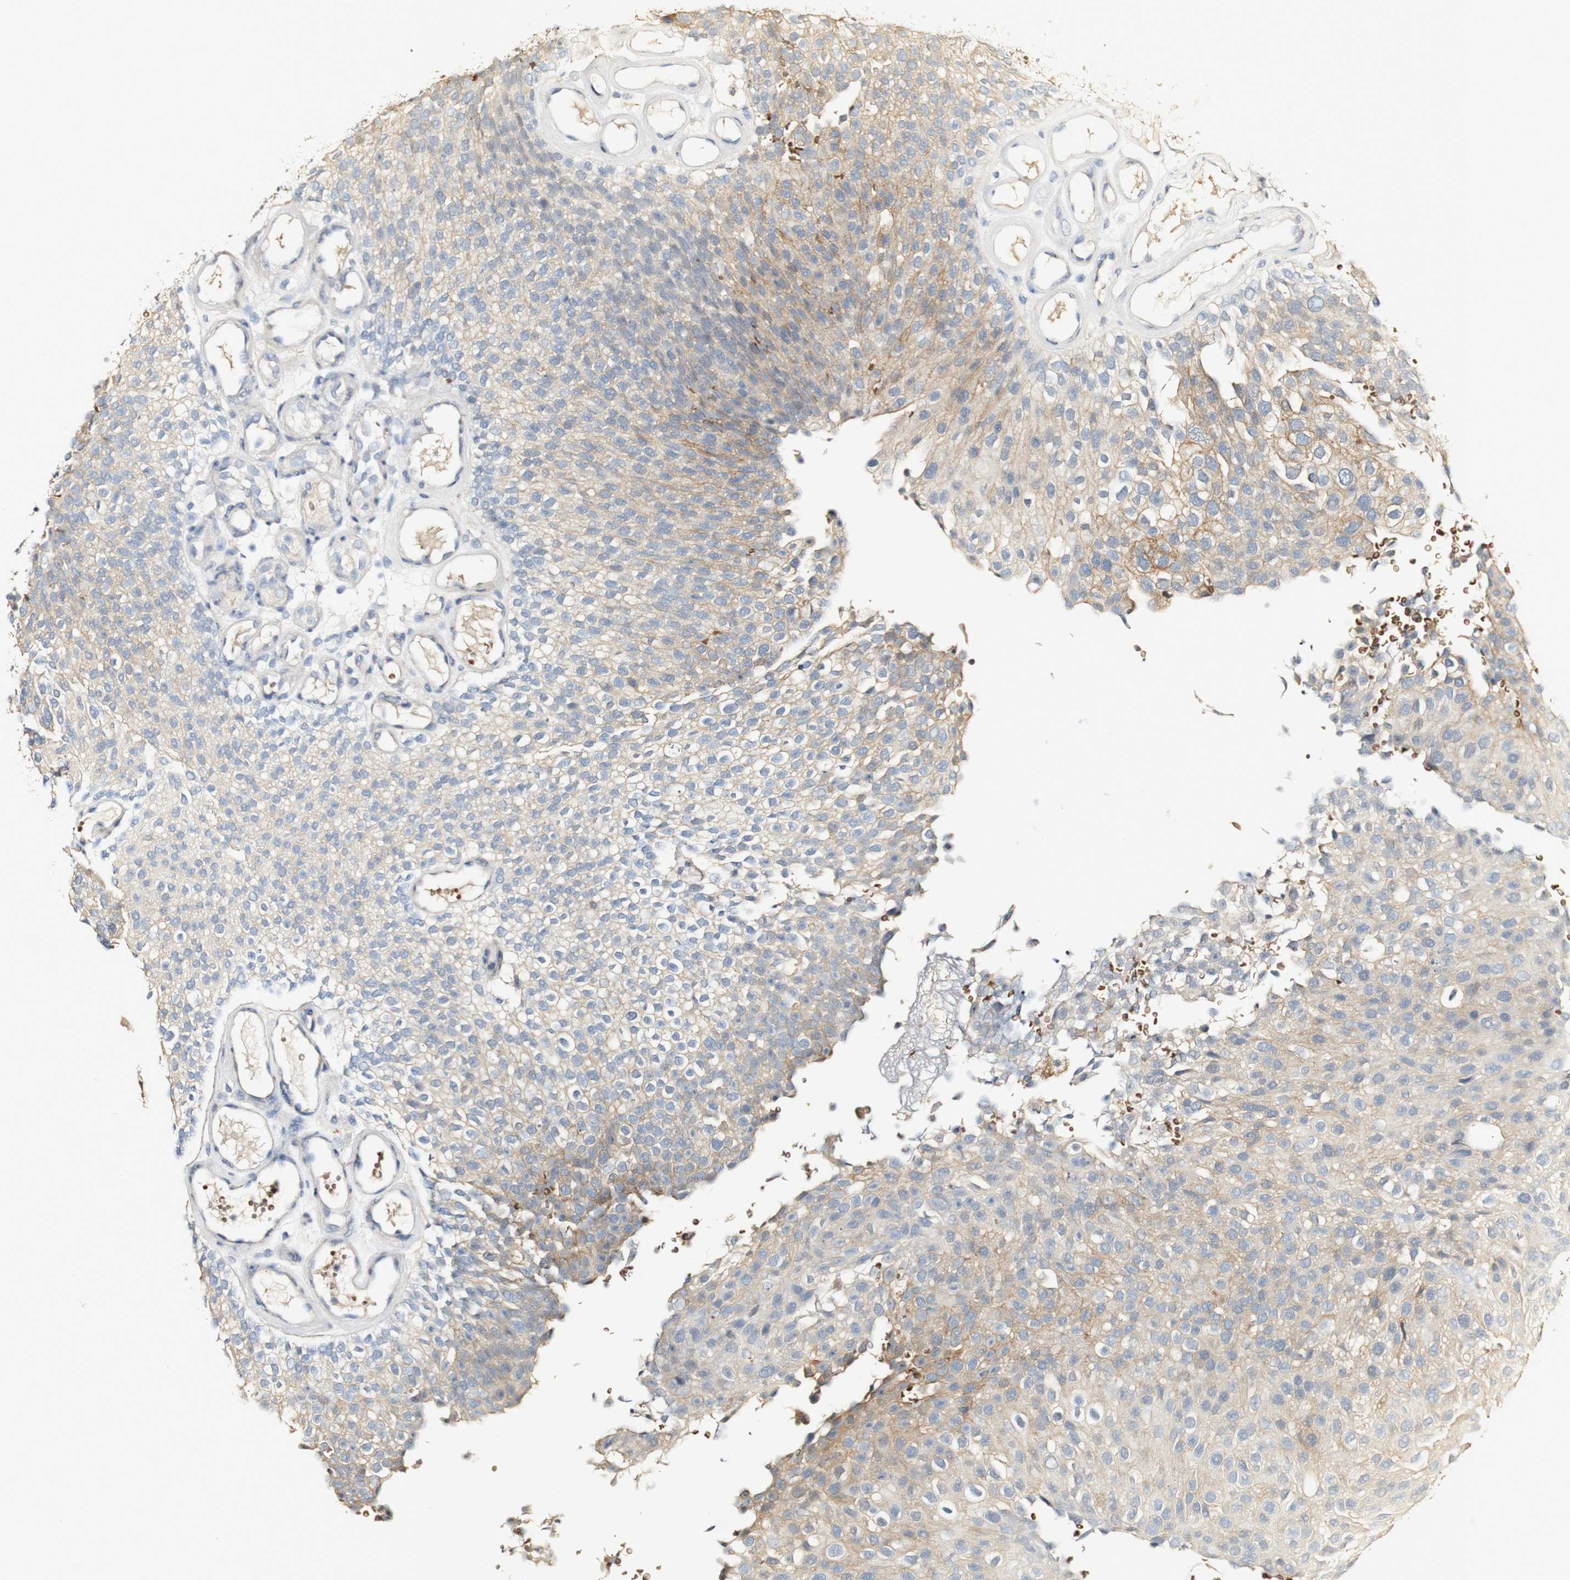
{"staining": {"intensity": "weak", "quantity": "25%-75%", "location": "cytoplasmic/membranous"}, "tissue": "urothelial cancer", "cell_type": "Tumor cells", "image_type": "cancer", "snomed": [{"axis": "morphology", "description": "Urothelial carcinoma, Low grade"}, {"axis": "topography", "description": "Urinary bladder"}], "caption": "Urothelial cancer stained with a brown dye demonstrates weak cytoplasmic/membranous positive expression in about 25%-75% of tumor cells.", "gene": "SYT7", "patient": {"sex": "male", "age": 78}}